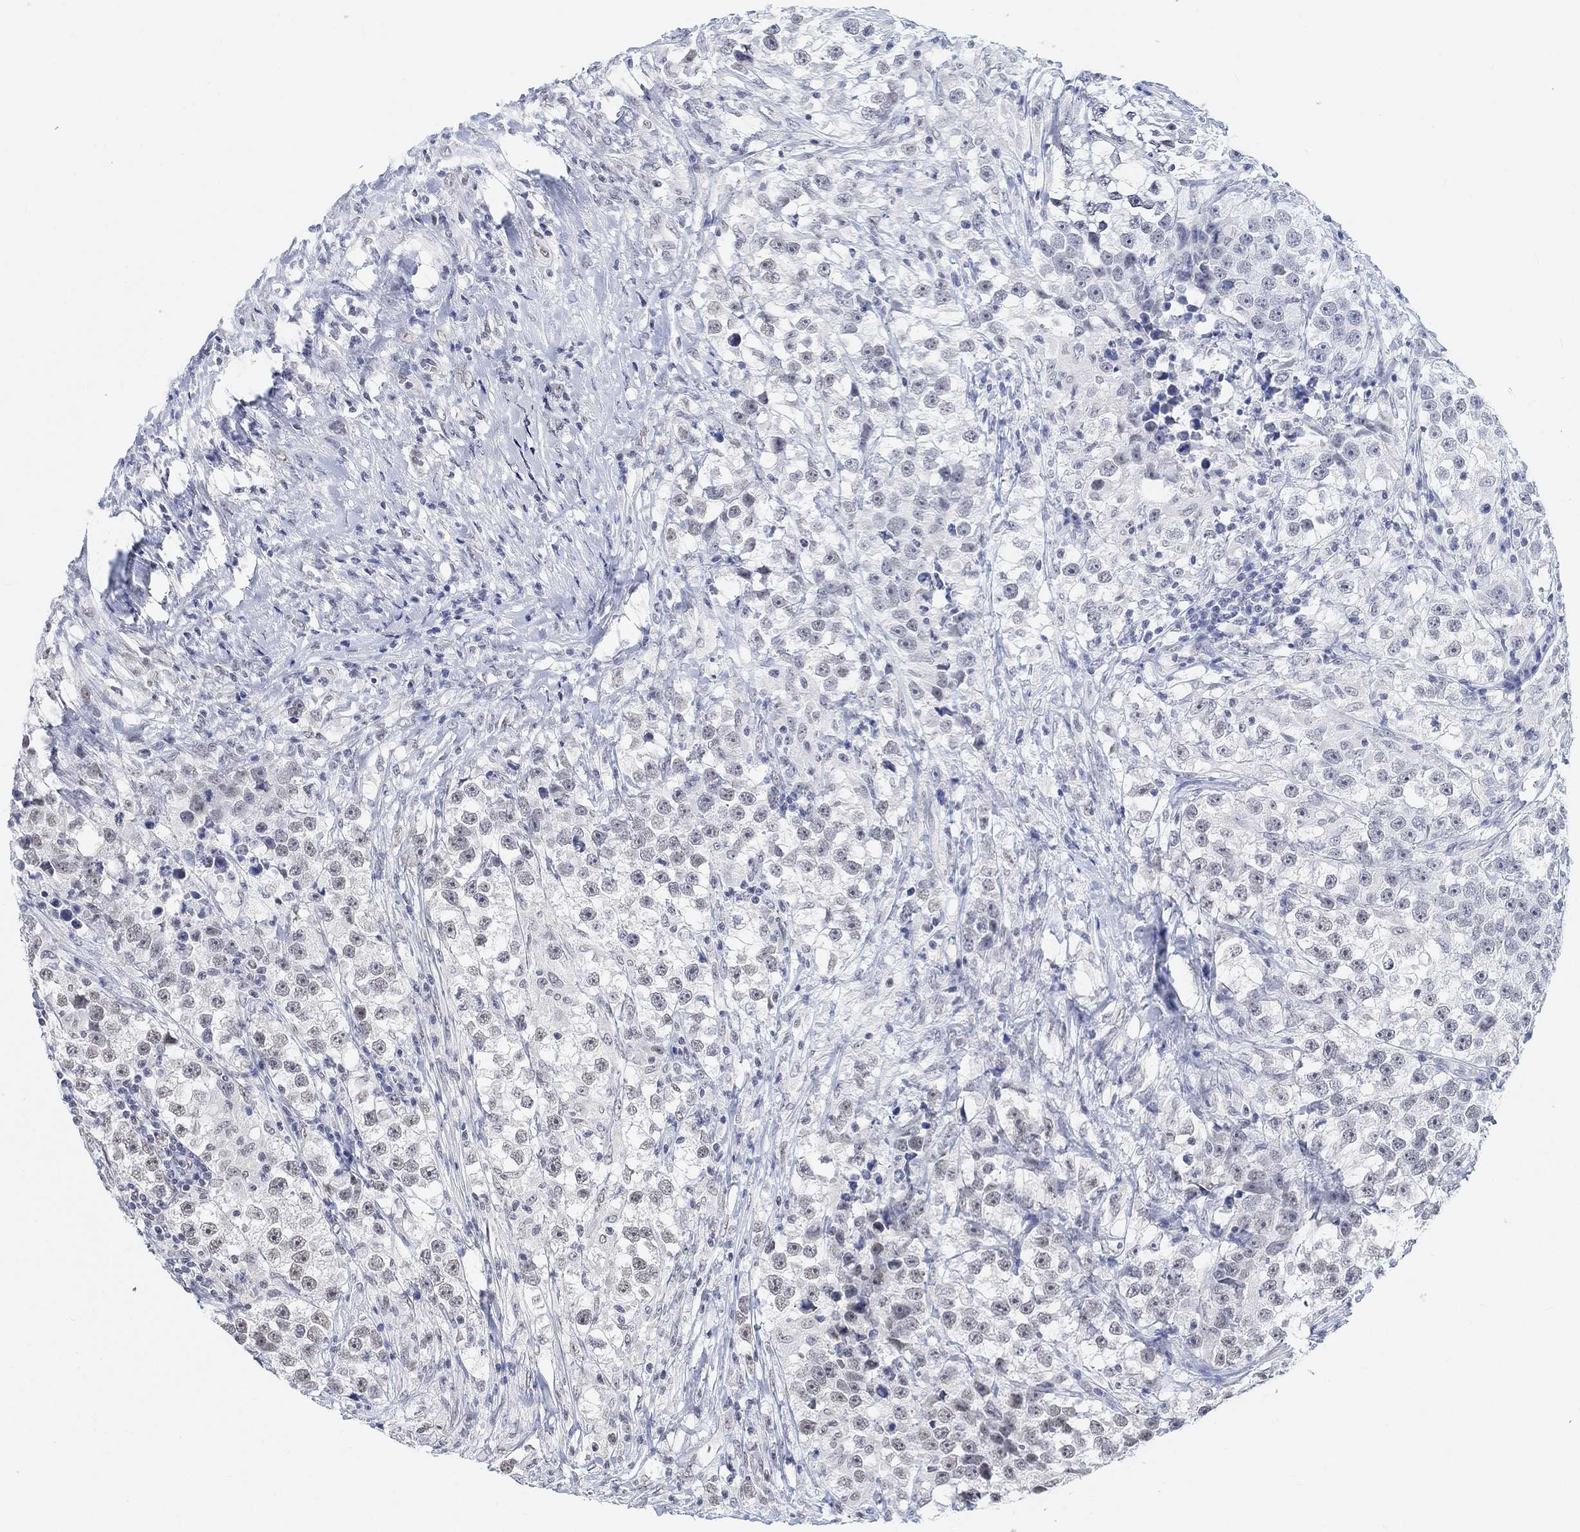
{"staining": {"intensity": "weak", "quantity": "<25%", "location": "nuclear"}, "tissue": "testis cancer", "cell_type": "Tumor cells", "image_type": "cancer", "snomed": [{"axis": "morphology", "description": "Seminoma, NOS"}, {"axis": "topography", "description": "Testis"}], "caption": "An immunohistochemistry (IHC) image of testis seminoma is shown. There is no staining in tumor cells of testis seminoma.", "gene": "PURG", "patient": {"sex": "male", "age": 46}}